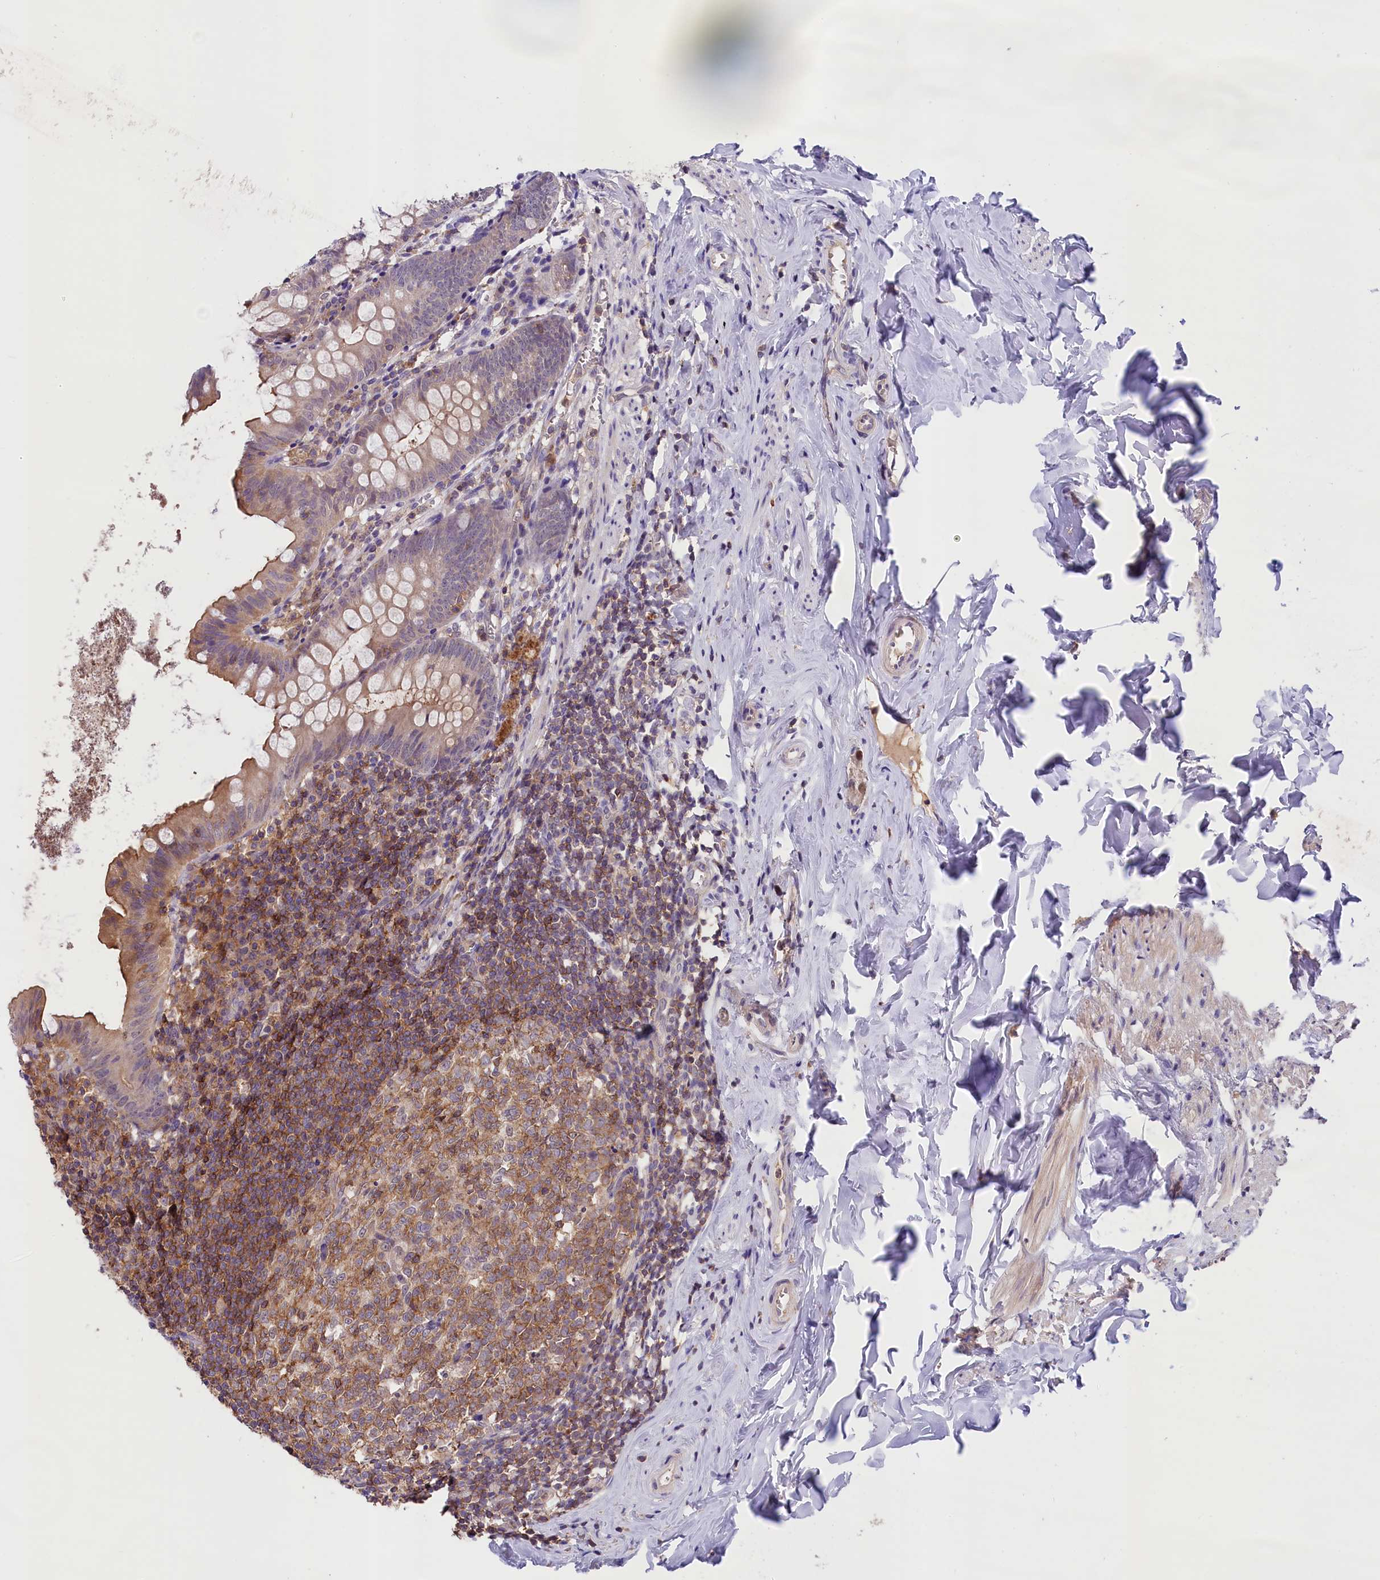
{"staining": {"intensity": "strong", "quantity": "25%-75%", "location": "cytoplasmic/membranous"}, "tissue": "appendix", "cell_type": "Glandular cells", "image_type": "normal", "snomed": [{"axis": "morphology", "description": "Normal tissue, NOS"}, {"axis": "topography", "description": "Appendix"}], "caption": "Unremarkable appendix was stained to show a protein in brown. There is high levels of strong cytoplasmic/membranous positivity in approximately 25%-75% of glandular cells. (brown staining indicates protein expression, while blue staining denotes nuclei).", "gene": "SKIDA1", "patient": {"sex": "female", "age": 51}}